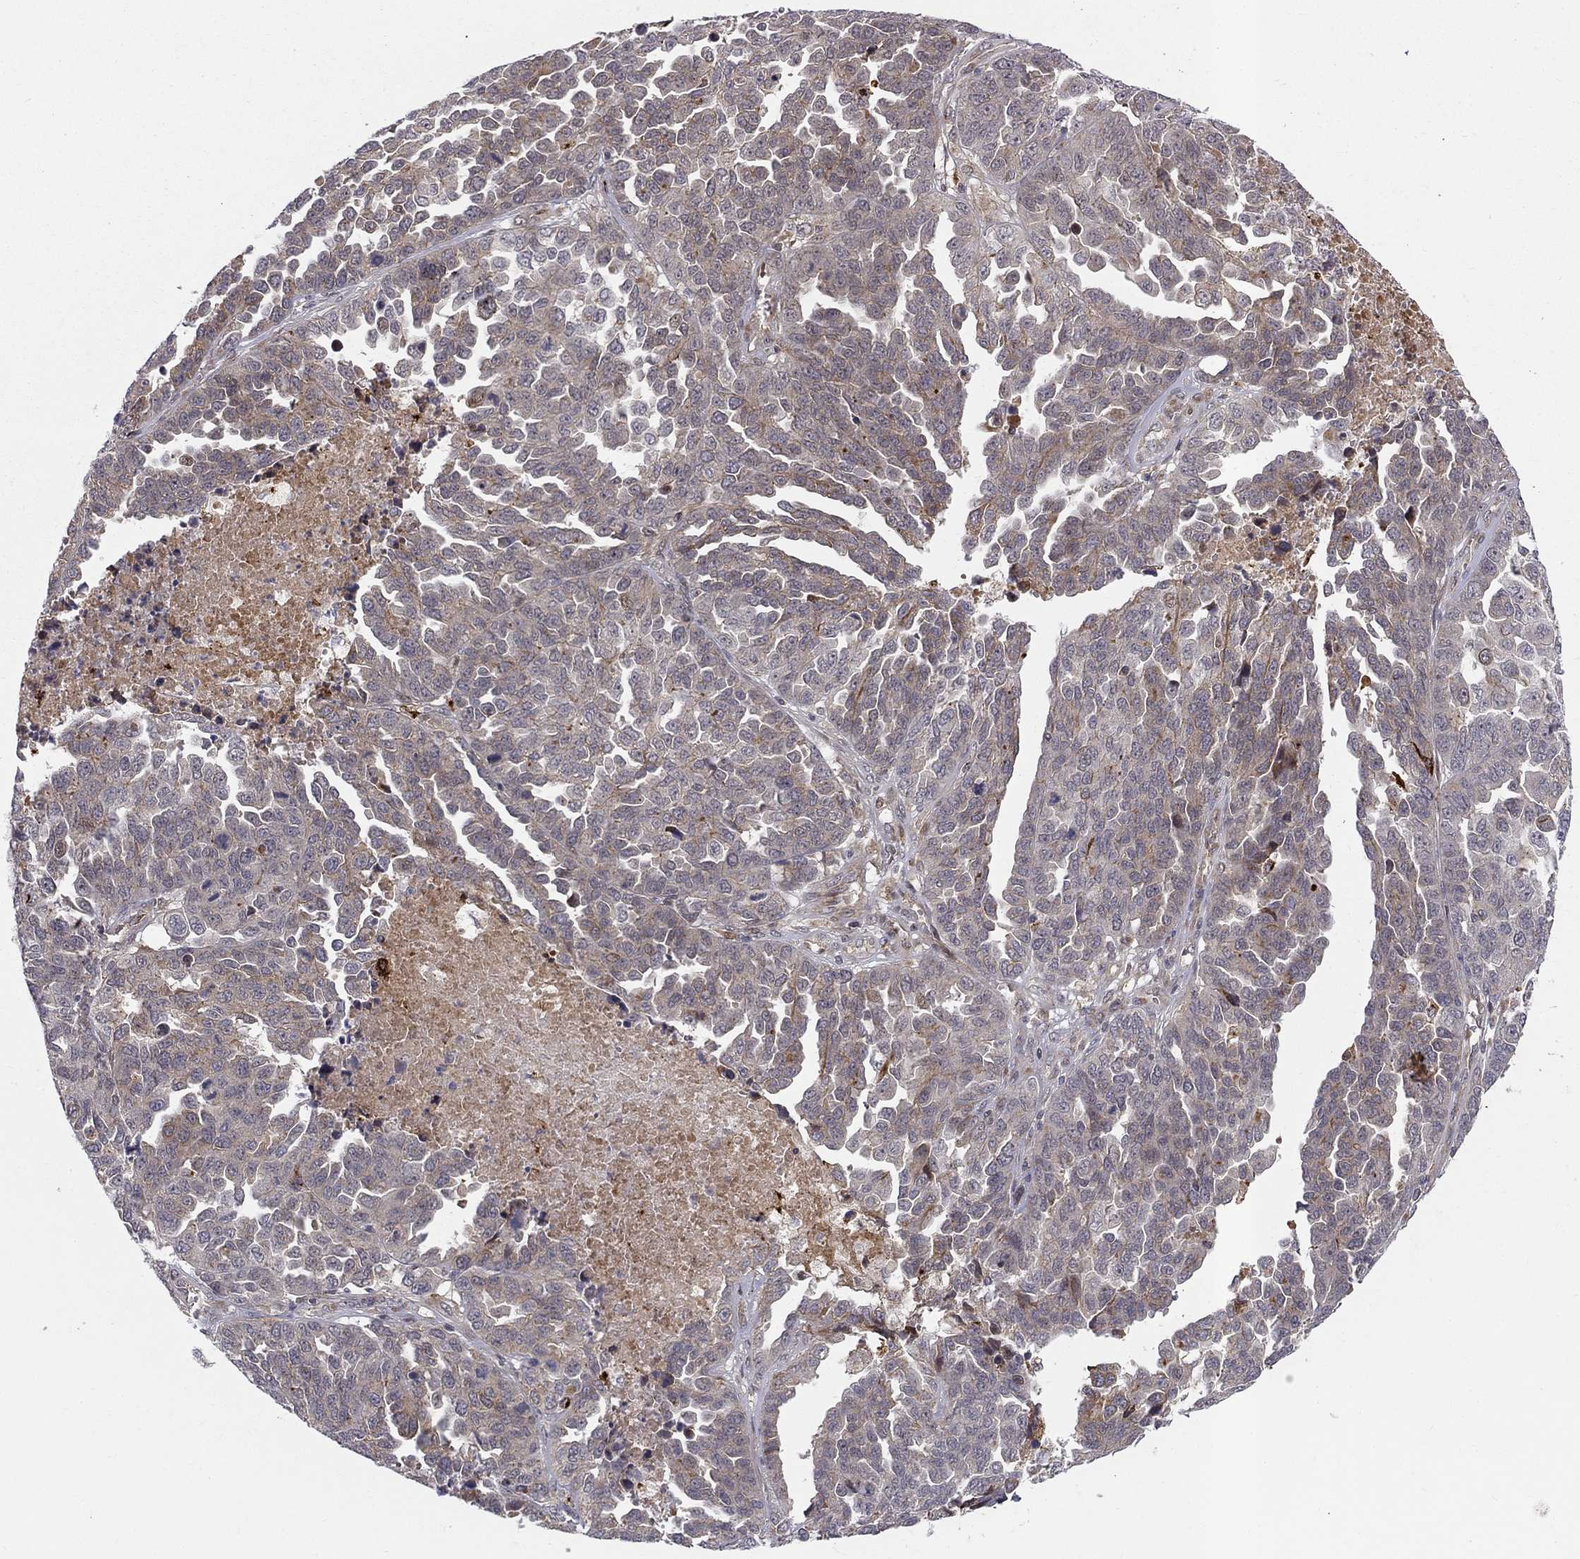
{"staining": {"intensity": "weak", "quantity": "<25%", "location": "cytoplasmic/membranous"}, "tissue": "ovarian cancer", "cell_type": "Tumor cells", "image_type": "cancer", "snomed": [{"axis": "morphology", "description": "Cystadenocarcinoma, serous, NOS"}, {"axis": "topography", "description": "Ovary"}], "caption": "Tumor cells are negative for protein expression in human ovarian cancer. (DAB immunohistochemistry, high magnification).", "gene": "WDR19", "patient": {"sex": "female", "age": 87}}